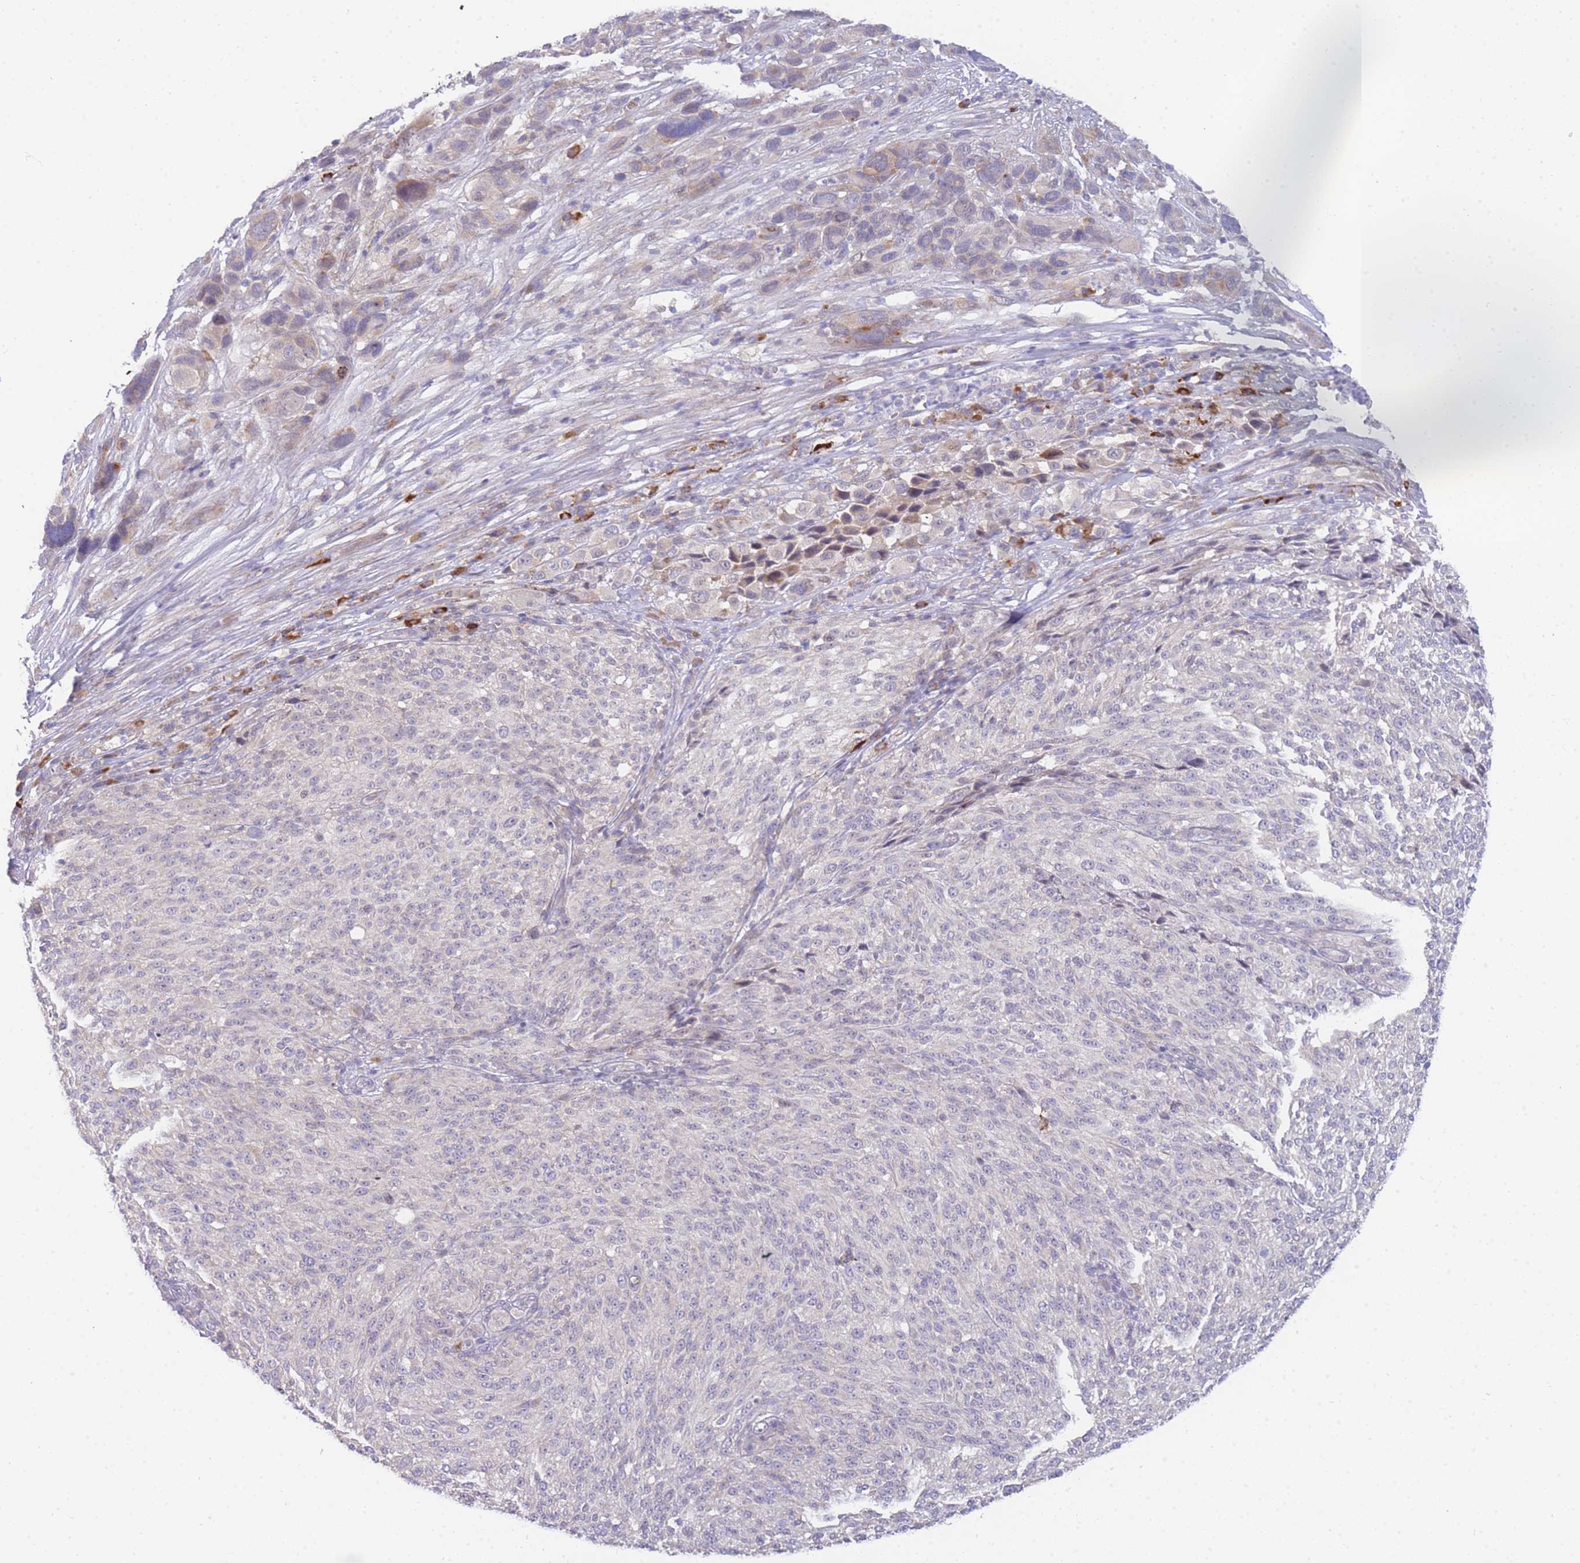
{"staining": {"intensity": "negative", "quantity": "none", "location": "none"}, "tissue": "melanoma", "cell_type": "Tumor cells", "image_type": "cancer", "snomed": [{"axis": "morphology", "description": "Malignant melanoma, NOS"}, {"axis": "topography", "description": "Skin of trunk"}], "caption": "Protein analysis of melanoma exhibits no significant staining in tumor cells.", "gene": "ZNF510", "patient": {"sex": "male", "age": 71}}